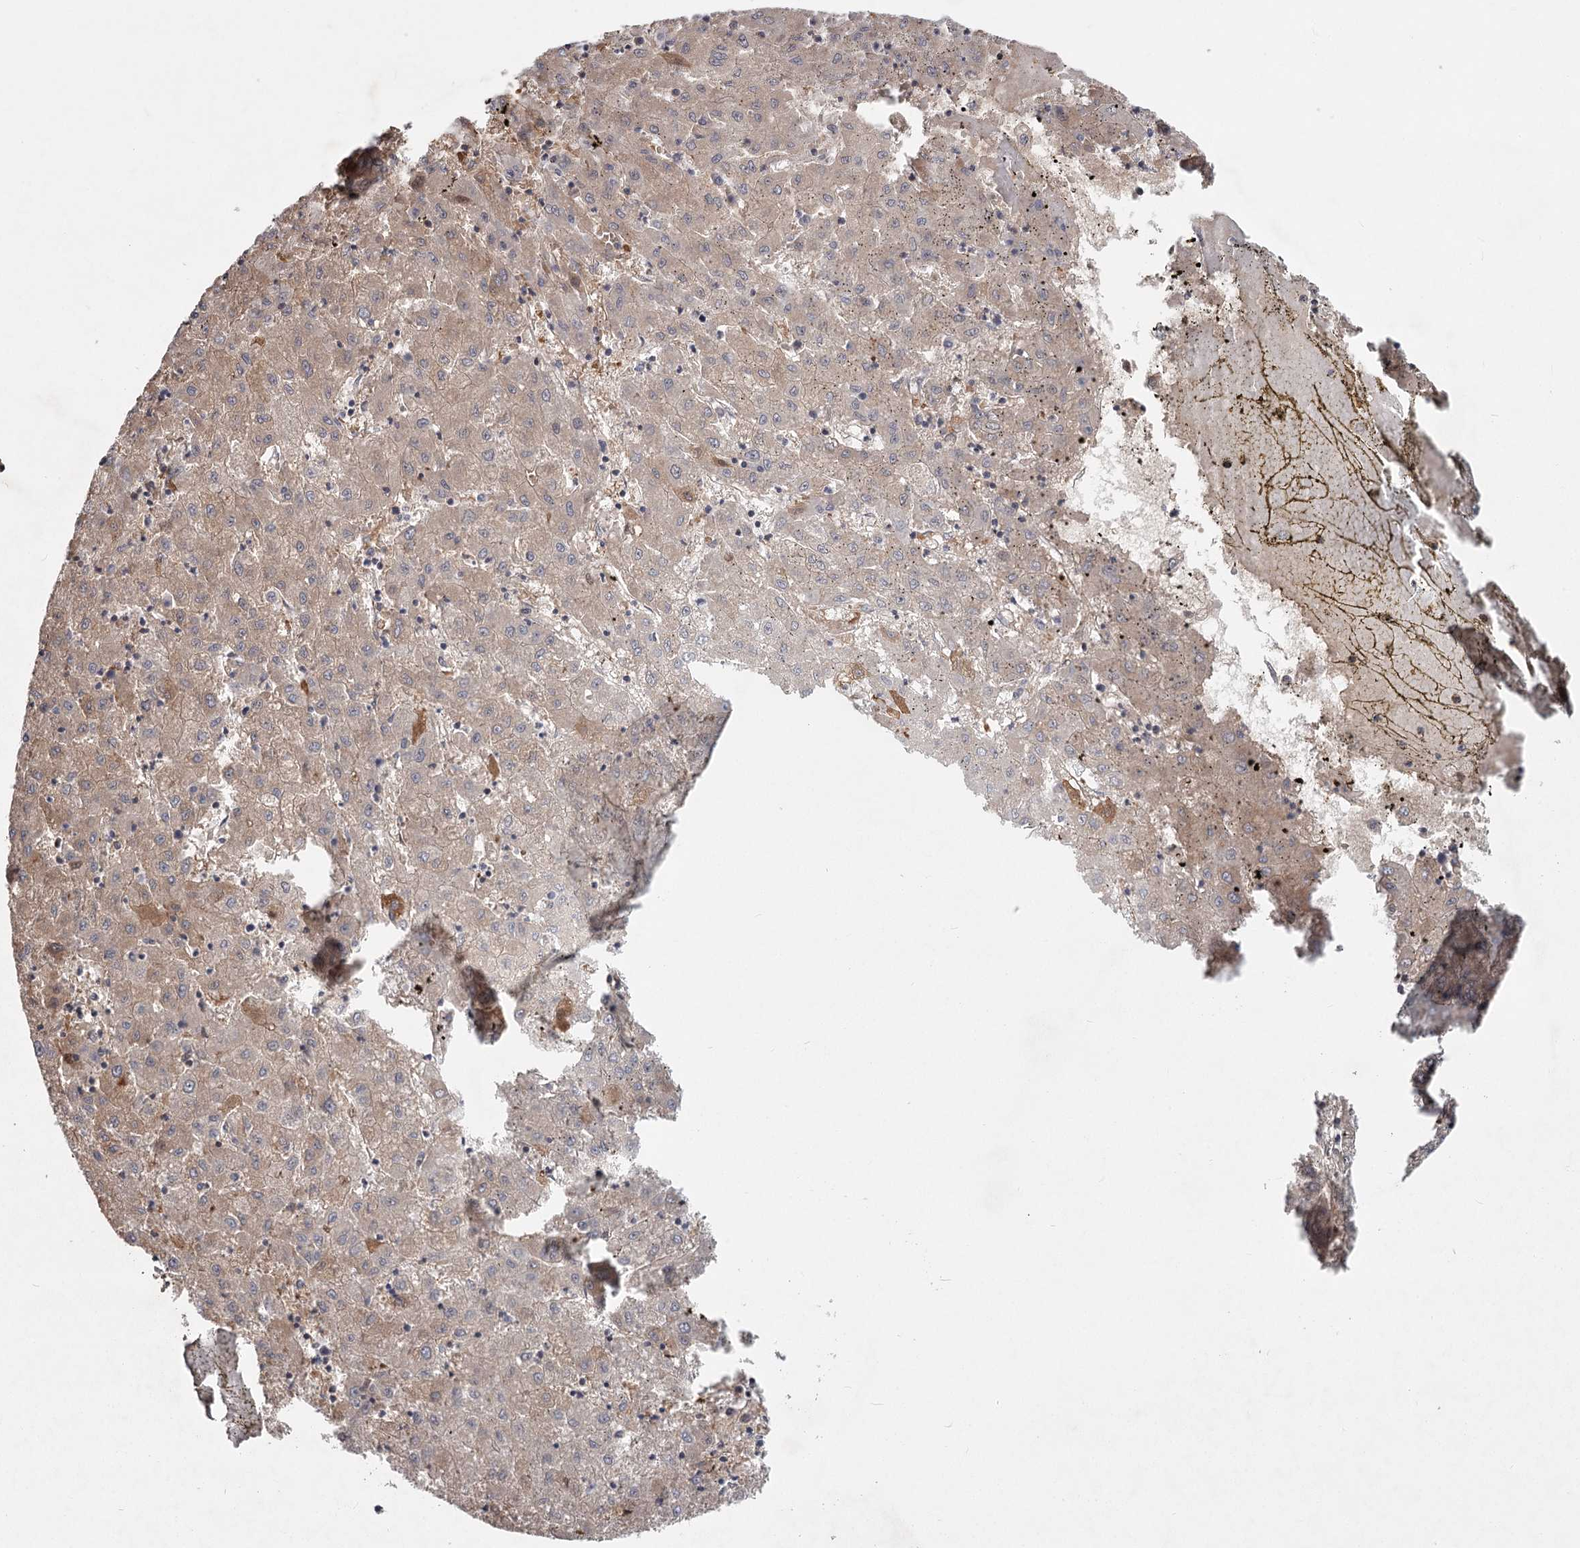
{"staining": {"intensity": "moderate", "quantity": "<25%", "location": "cytoplasmic/membranous"}, "tissue": "liver cancer", "cell_type": "Tumor cells", "image_type": "cancer", "snomed": [{"axis": "morphology", "description": "Carcinoma, Hepatocellular, NOS"}, {"axis": "topography", "description": "Liver"}], "caption": "Liver cancer stained for a protein (brown) reveals moderate cytoplasmic/membranous positive positivity in about <25% of tumor cells.", "gene": "DHRS9", "patient": {"sex": "male", "age": 72}}